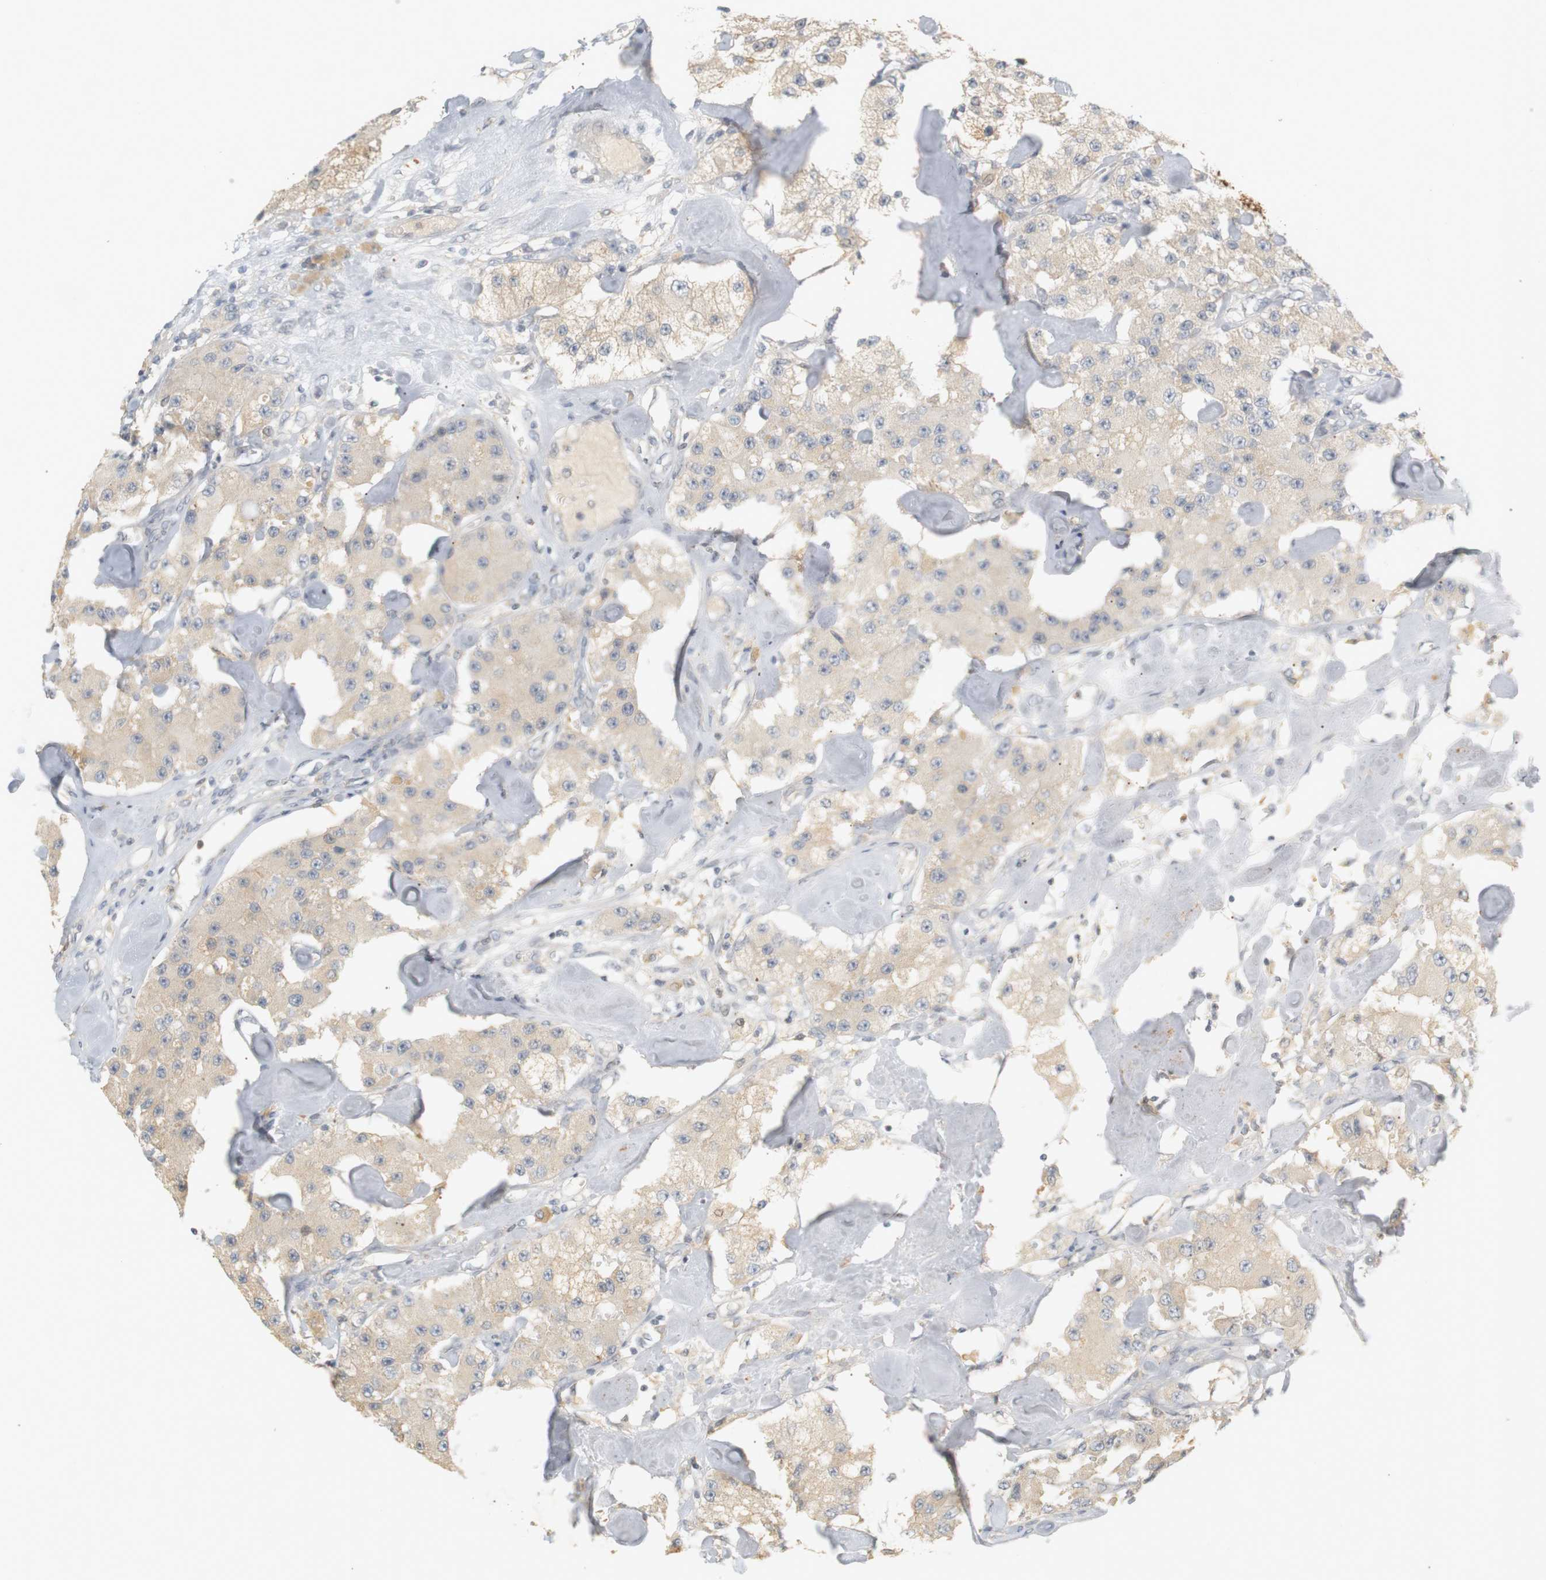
{"staining": {"intensity": "weak", "quantity": ">75%", "location": "cytoplasmic/membranous"}, "tissue": "carcinoid", "cell_type": "Tumor cells", "image_type": "cancer", "snomed": [{"axis": "morphology", "description": "Carcinoid, malignant, NOS"}, {"axis": "topography", "description": "Pancreas"}], "caption": "DAB (3,3'-diaminobenzidine) immunohistochemical staining of carcinoid (malignant) reveals weak cytoplasmic/membranous protein positivity in about >75% of tumor cells.", "gene": "RTN3", "patient": {"sex": "male", "age": 41}}